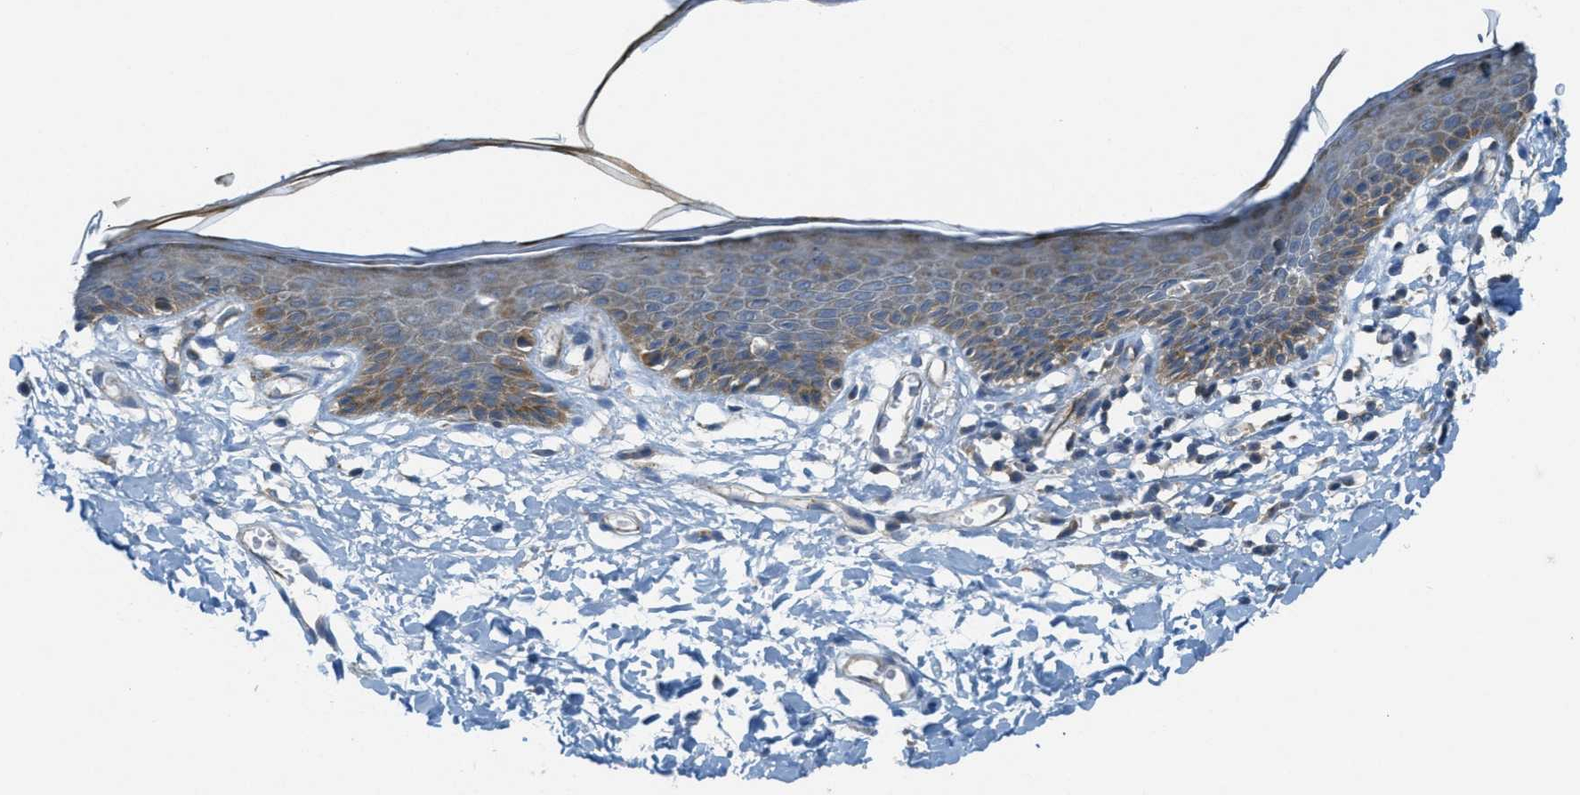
{"staining": {"intensity": "weak", "quantity": "25%-75%", "location": "cytoplasmic/membranous"}, "tissue": "skin", "cell_type": "Epidermal cells", "image_type": "normal", "snomed": [{"axis": "morphology", "description": "Normal tissue, NOS"}, {"axis": "topography", "description": "Vulva"}], "caption": "Skin was stained to show a protein in brown. There is low levels of weak cytoplasmic/membranous positivity in approximately 25%-75% of epidermal cells.", "gene": "JCAD", "patient": {"sex": "female", "age": 54}}